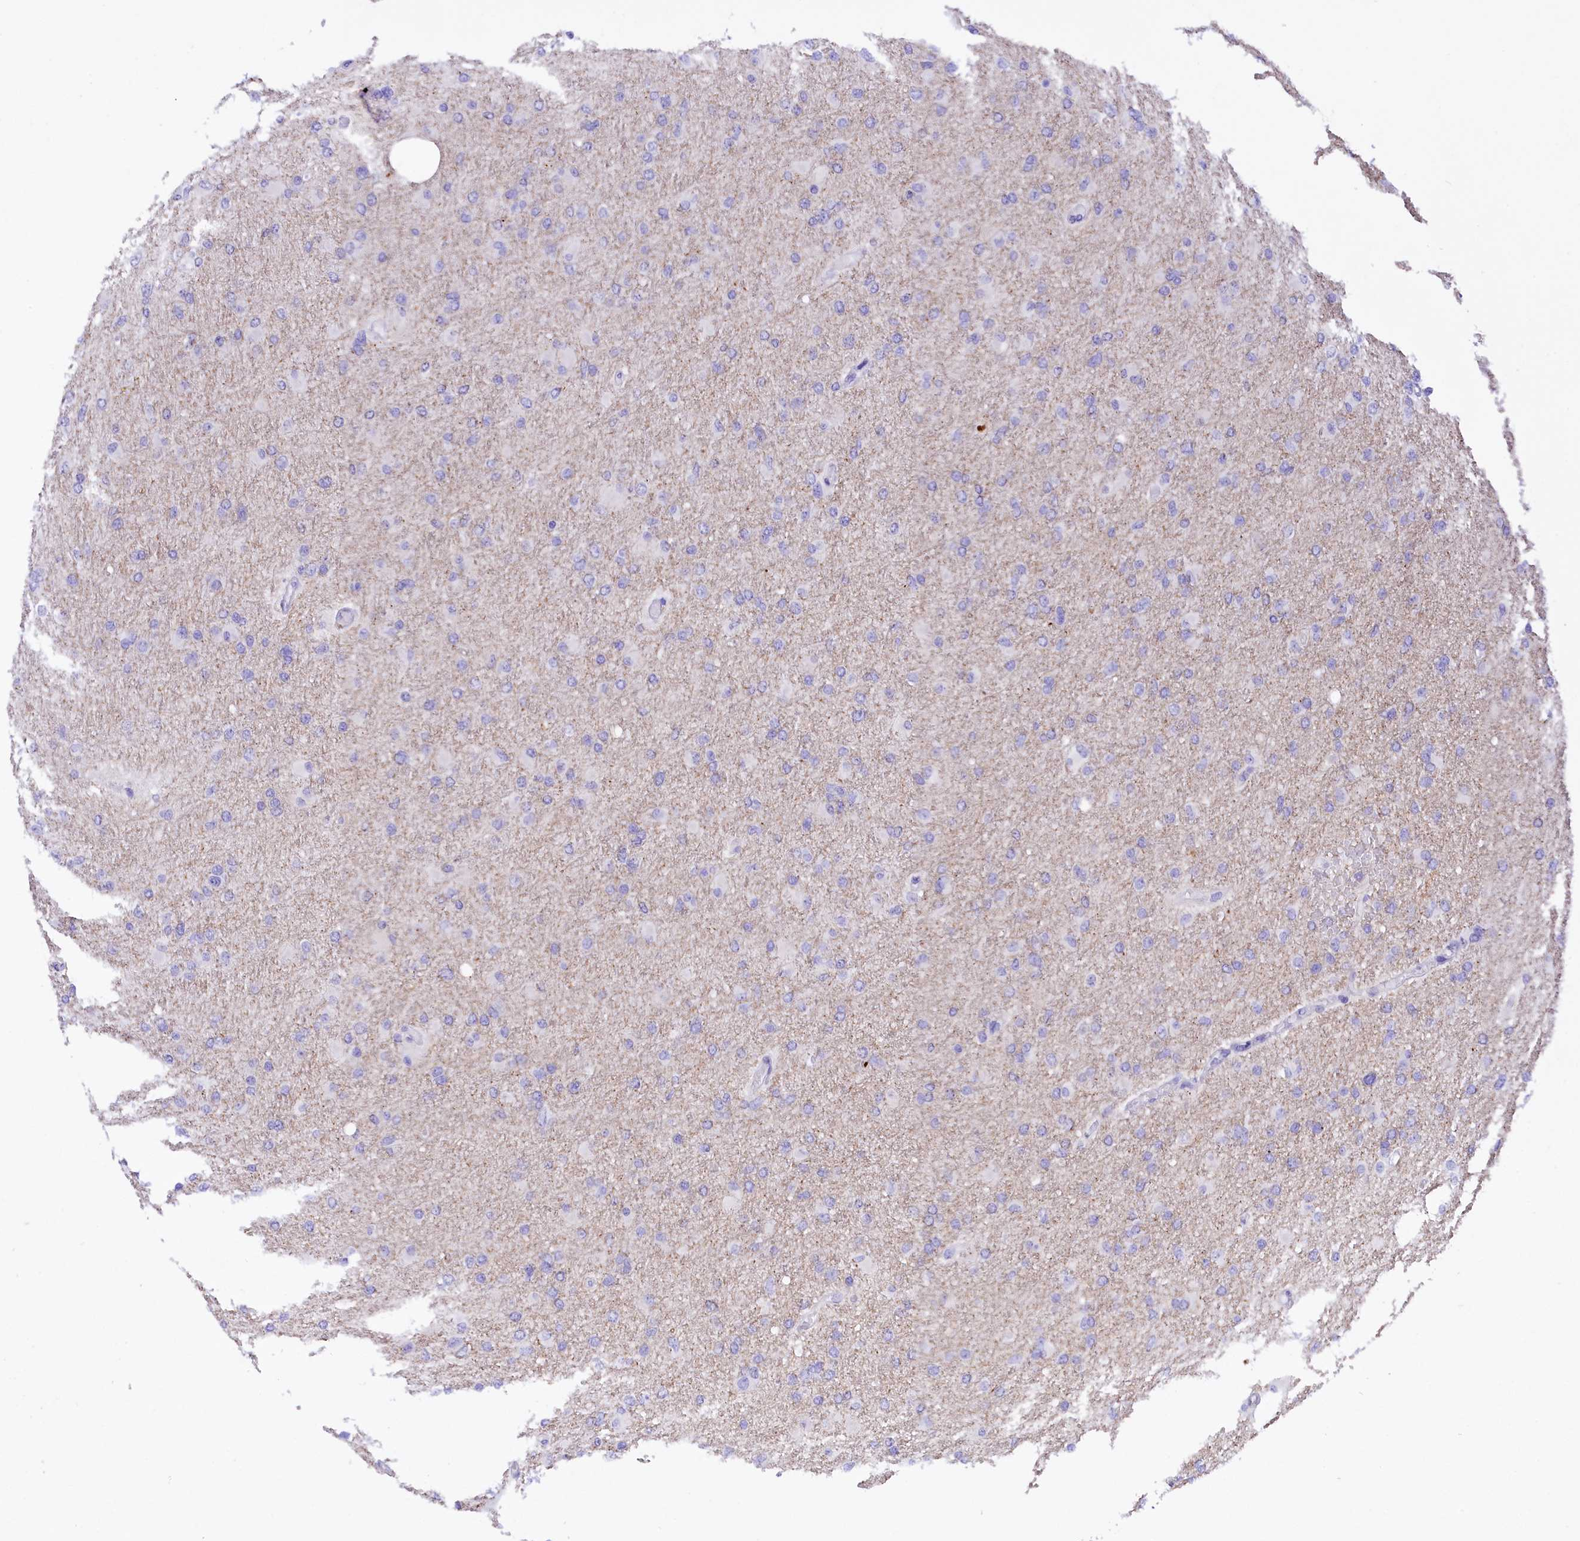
{"staining": {"intensity": "negative", "quantity": "none", "location": "none"}, "tissue": "glioma", "cell_type": "Tumor cells", "image_type": "cancer", "snomed": [{"axis": "morphology", "description": "Glioma, malignant, High grade"}, {"axis": "topography", "description": "Cerebral cortex"}], "caption": "The immunohistochemistry photomicrograph has no significant positivity in tumor cells of glioma tissue. The staining was performed using DAB (3,3'-diaminobenzidine) to visualize the protein expression in brown, while the nuclei were stained in blue with hematoxylin (Magnification: 20x).", "gene": "COL6A5", "patient": {"sex": "female", "age": 36}}